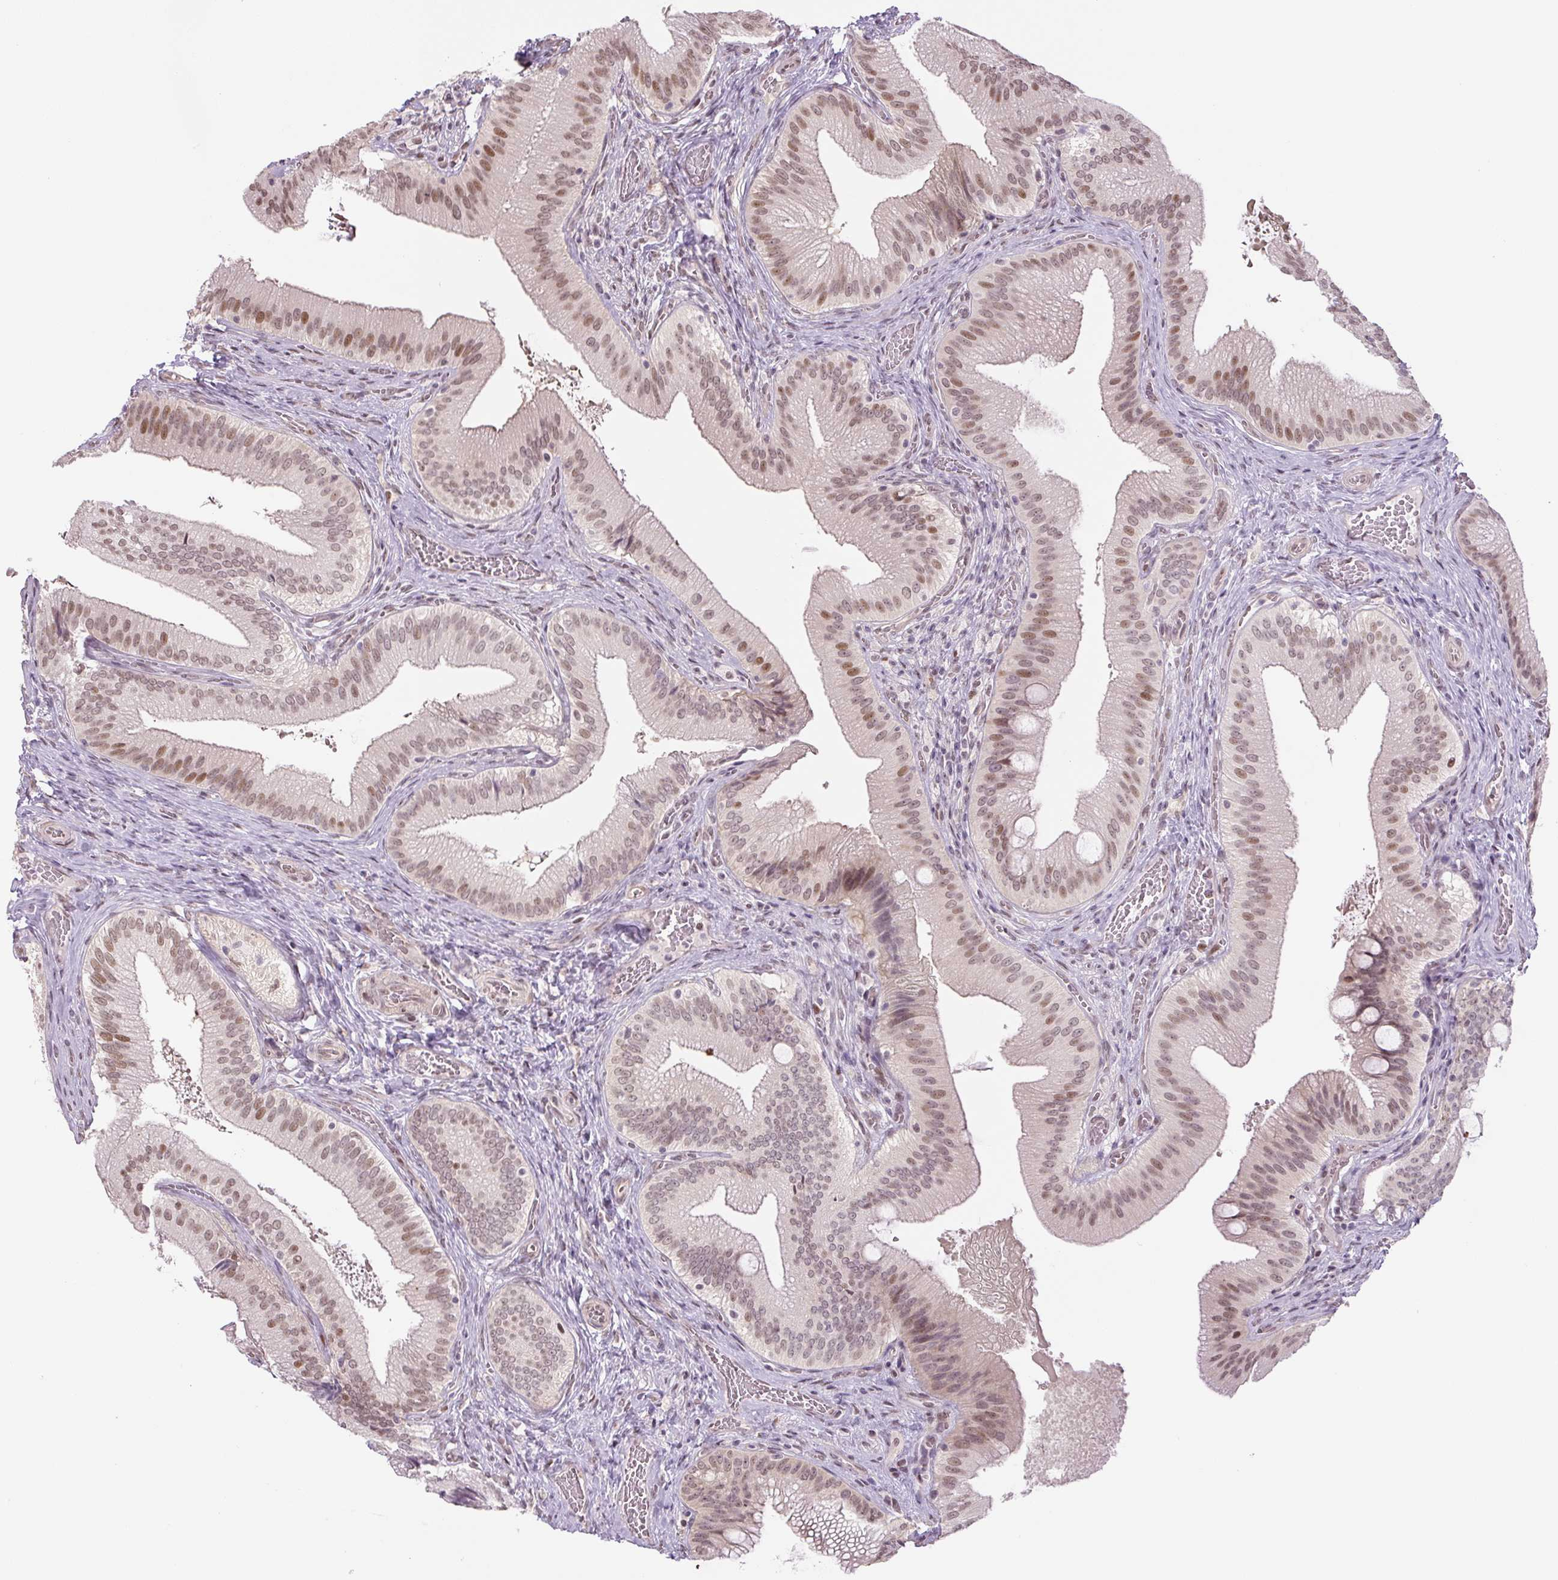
{"staining": {"intensity": "moderate", "quantity": ">75%", "location": "nuclear"}, "tissue": "gallbladder", "cell_type": "Glandular cells", "image_type": "normal", "snomed": [{"axis": "morphology", "description": "Normal tissue, NOS"}, {"axis": "topography", "description": "Gallbladder"}], "caption": "Immunohistochemistry (IHC) image of normal gallbladder stained for a protein (brown), which displays medium levels of moderate nuclear expression in about >75% of glandular cells.", "gene": "TCFL5", "patient": {"sex": "male", "age": 17}}